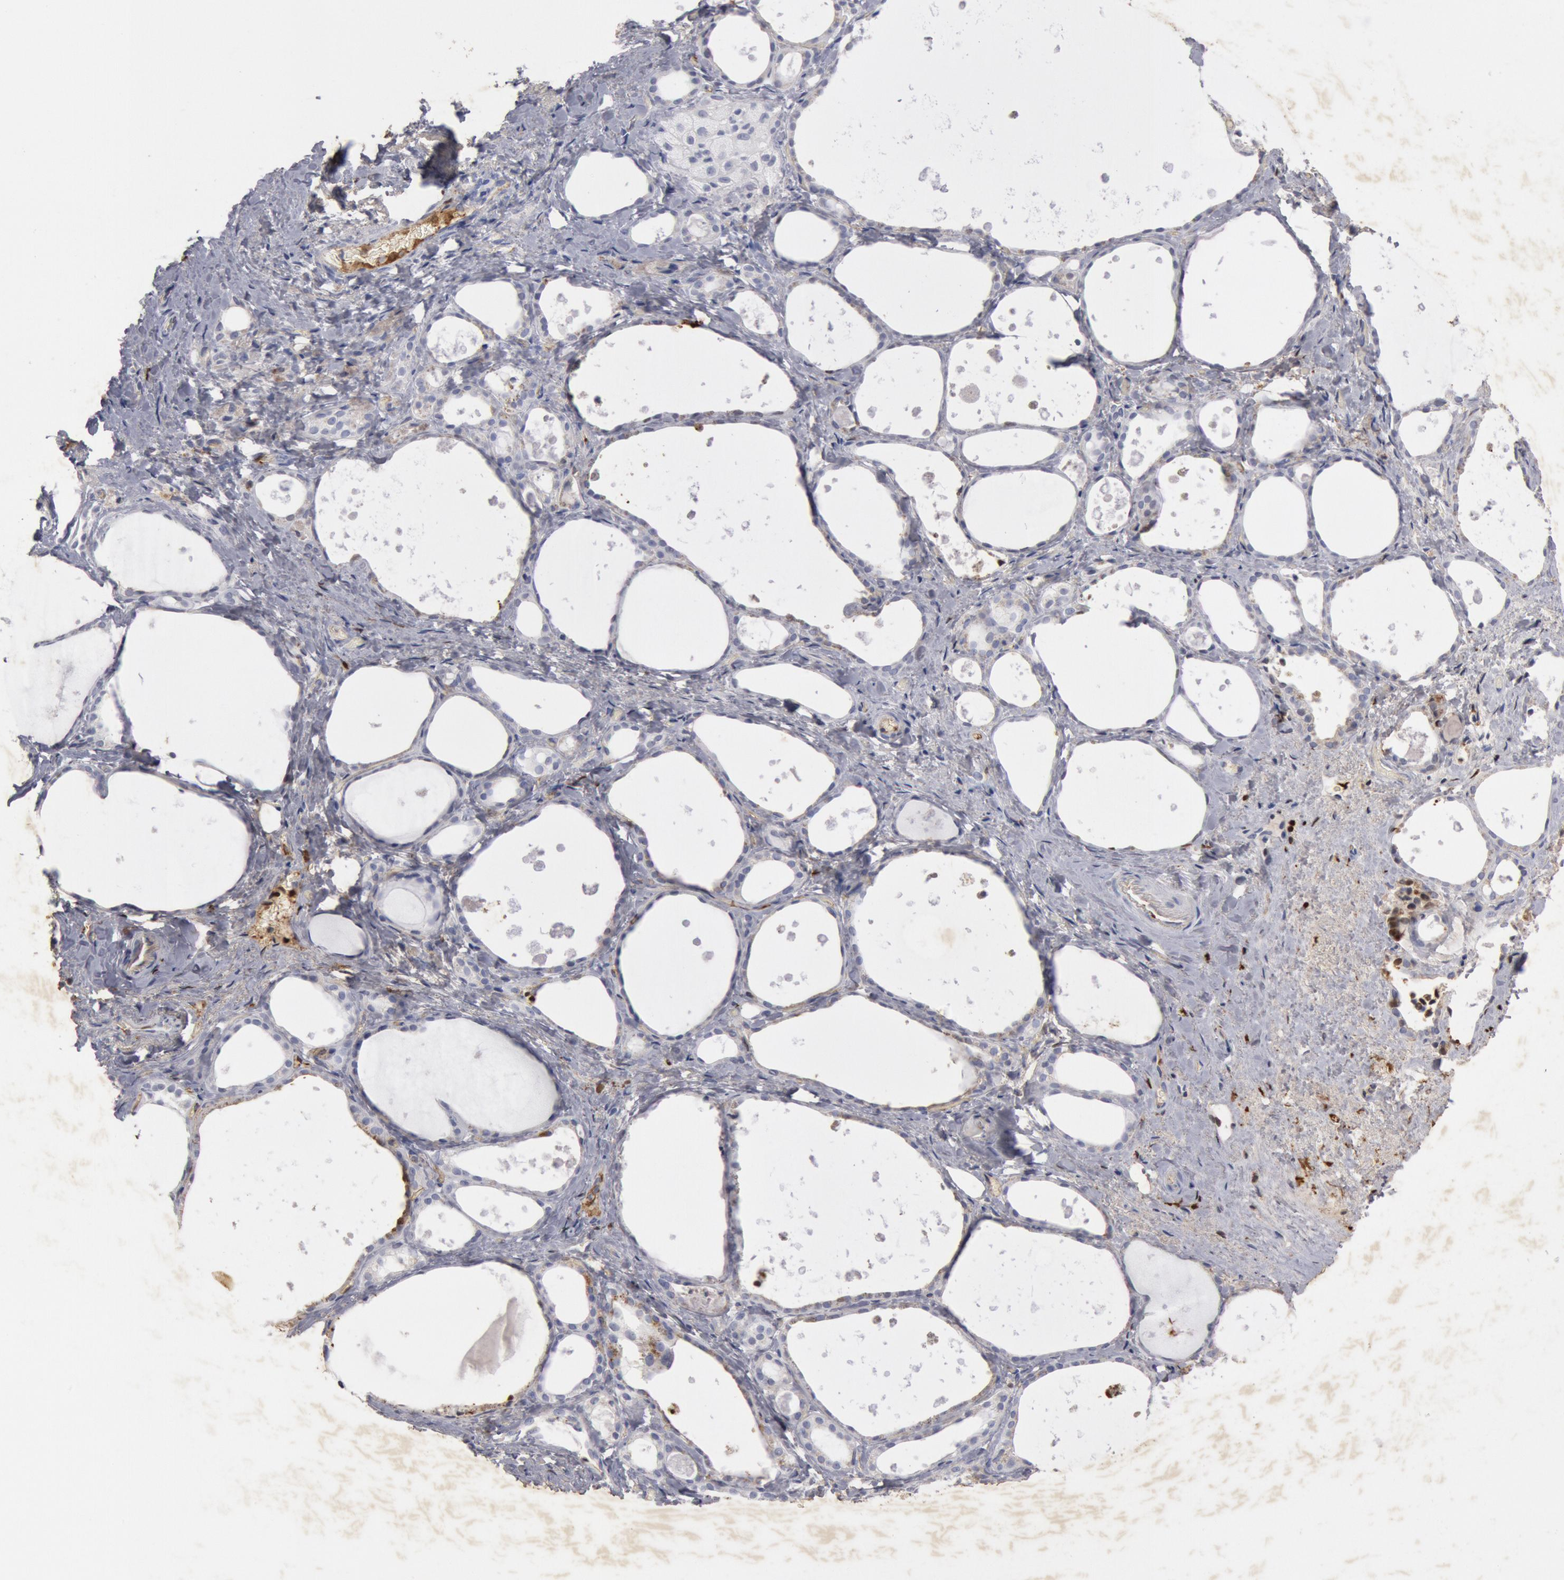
{"staining": {"intensity": "weak", "quantity": "<25%", "location": "cytoplasmic/membranous"}, "tissue": "thyroid gland", "cell_type": "Glandular cells", "image_type": "normal", "snomed": [{"axis": "morphology", "description": "Normal tissue, NOS"}, {"axis": "topography", "description": "Thyroid gland"}], "caption": "Histopathology image shows no significant protein expression in glandular cells of normal thyroid gland.", "gene": "FOXA2", "patient": {"sex": "female", "age": 75}}